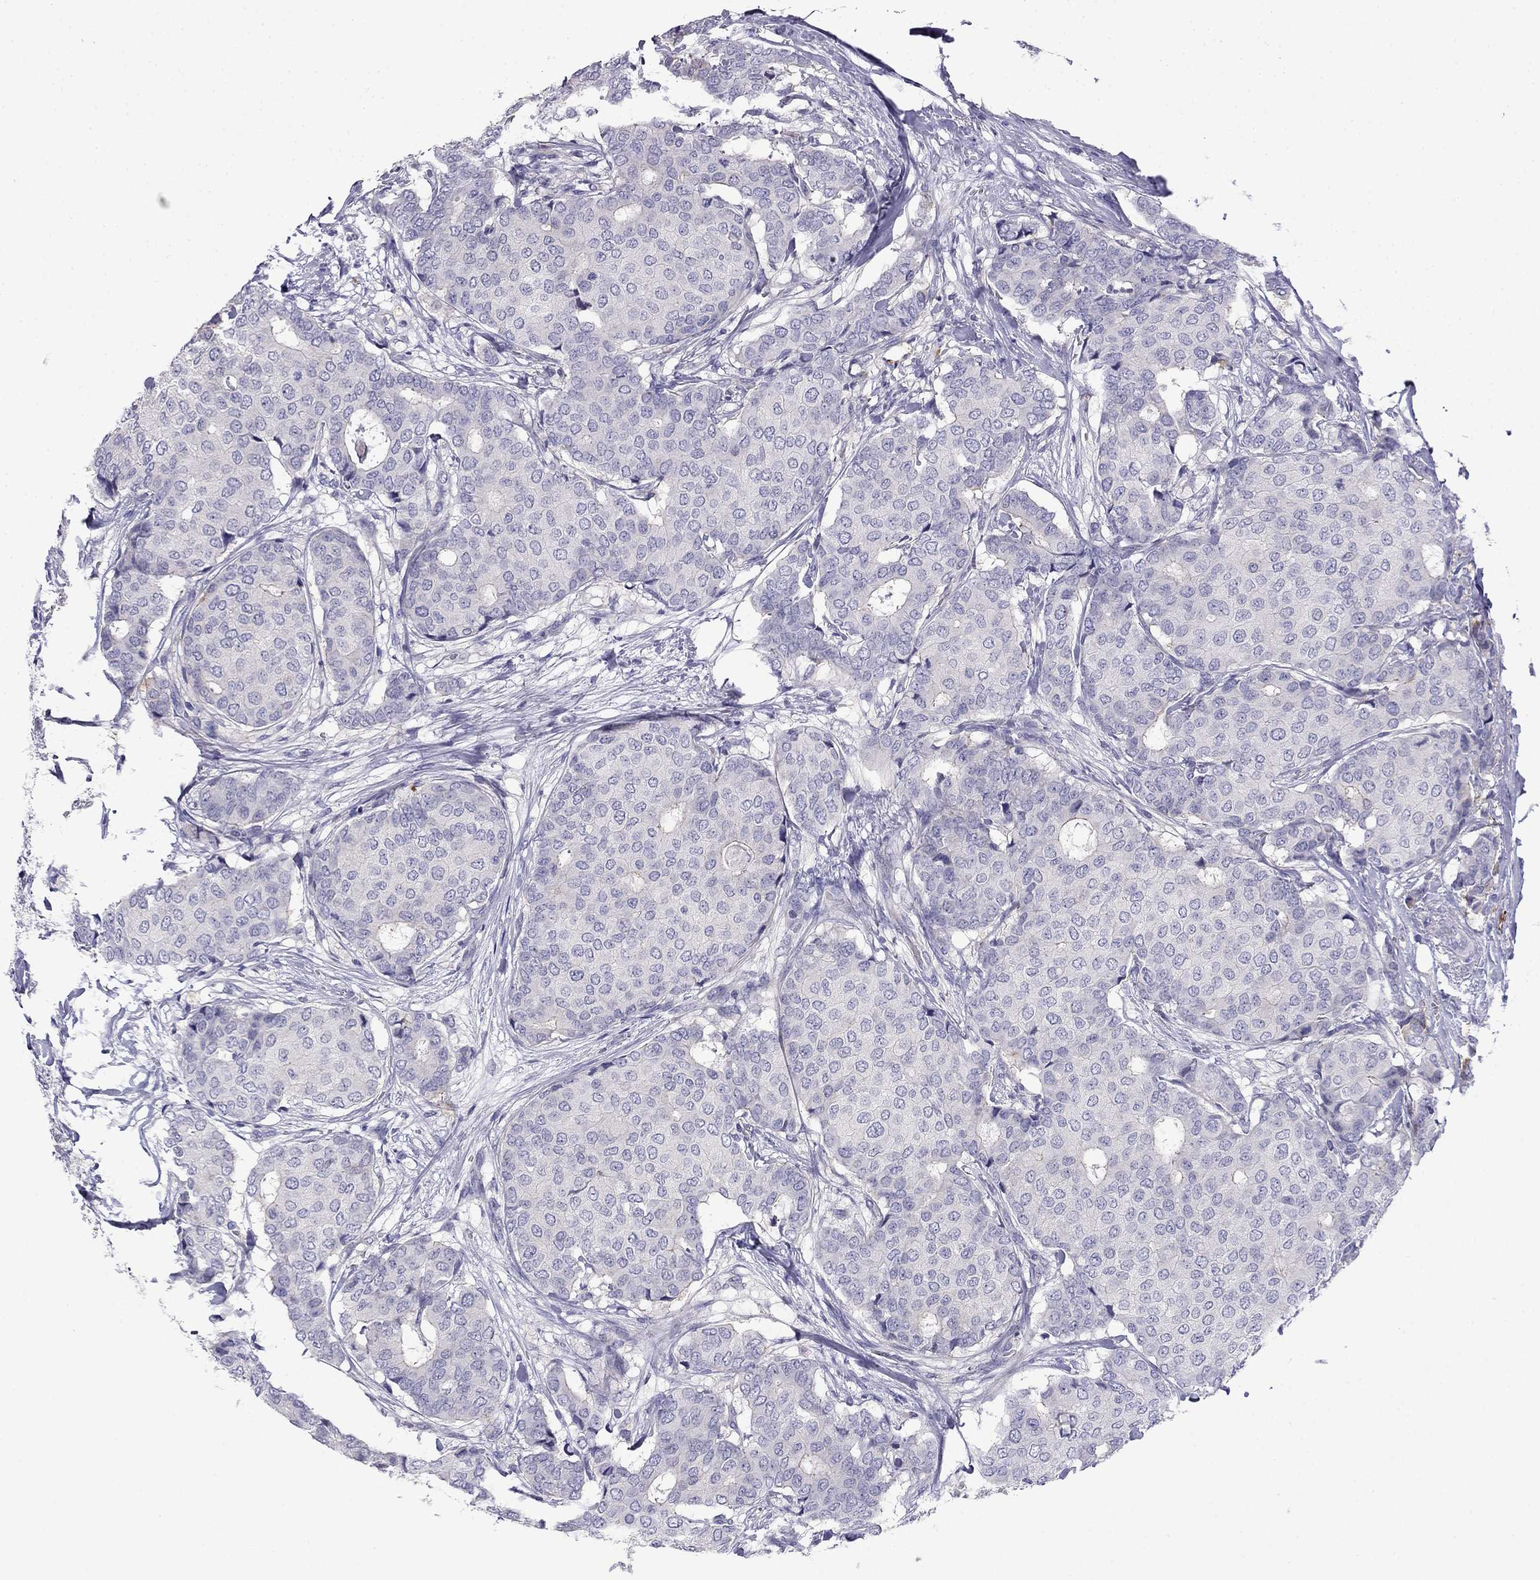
{"staining": {"intensity": "negative", "quantity": "none", "location": "none"}, "tissue": "breast cancer", "cell_type": "Tumor cells", "image_type": "cancer", "snomed": [{"axis": "morphology", "description": "Duct carcinoma"}, {"axis": "topography", "description": "Breast"}], "caption": "Tumor cells show no significant protein staining in infiltrating ductal carcinoma (breast).", "gene": "PRR18", "patient": {"sex": "female", "age": 75}}